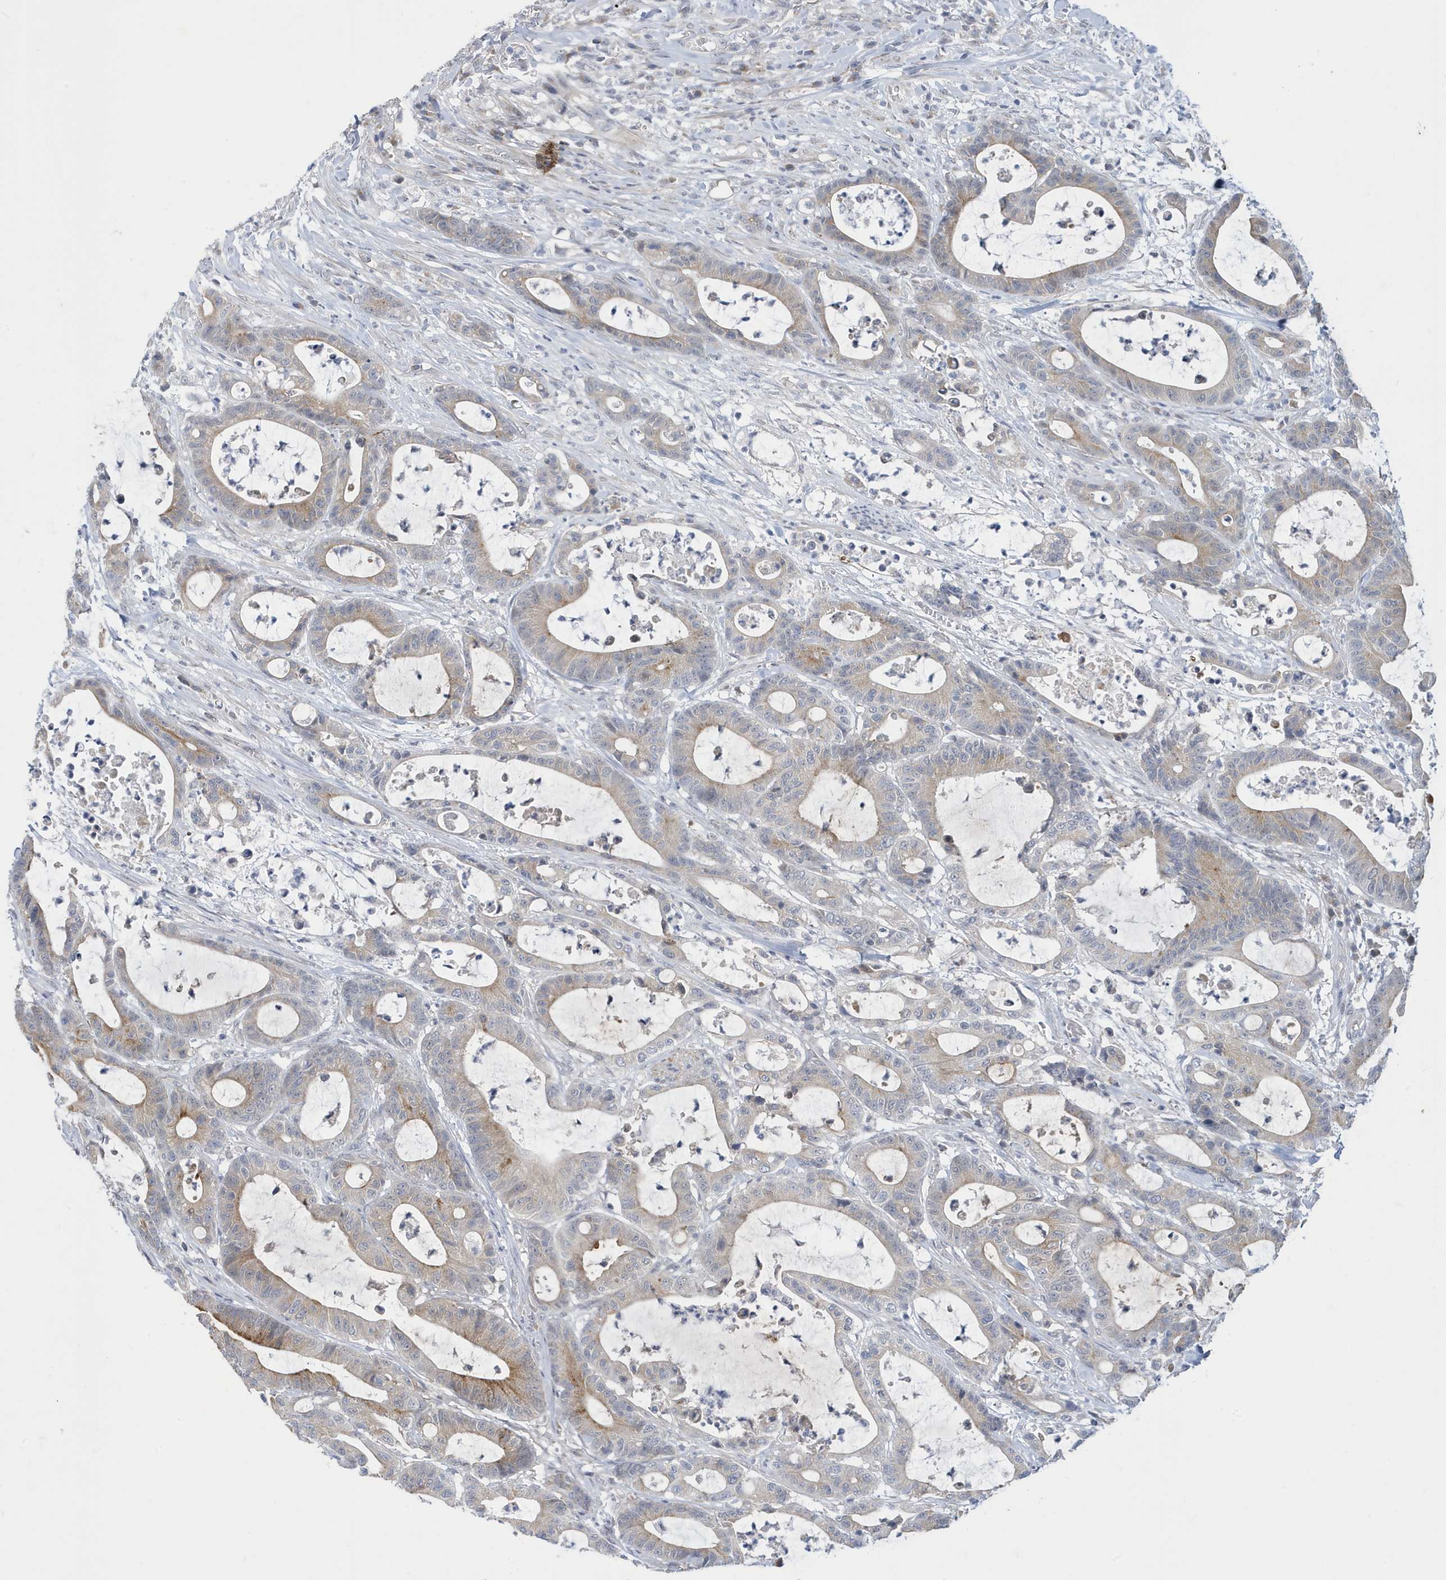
{"staining": {"intensity": "moderate", "quantity": "<25%", "location": "cytoplasmic/membranous"}, "tissue": "colorectal cancer", "cell_type": "Tumor cells", "image_type": "cancer", "snomed": [{"axis": "morphology", "description": "Adenocarcinoma, NOS"}, {"axis": "topography", "description": "Colon"}], "caption": "Colorectal cancer (adenocarcinoma) tissue exhibits moderate cytoplasmic/membranous staining in approximately <25% of tumor cells, visualized by immunohistochemistry.", "gene": "ZNF654", "patient": {"sex": "female", "age": 84}}